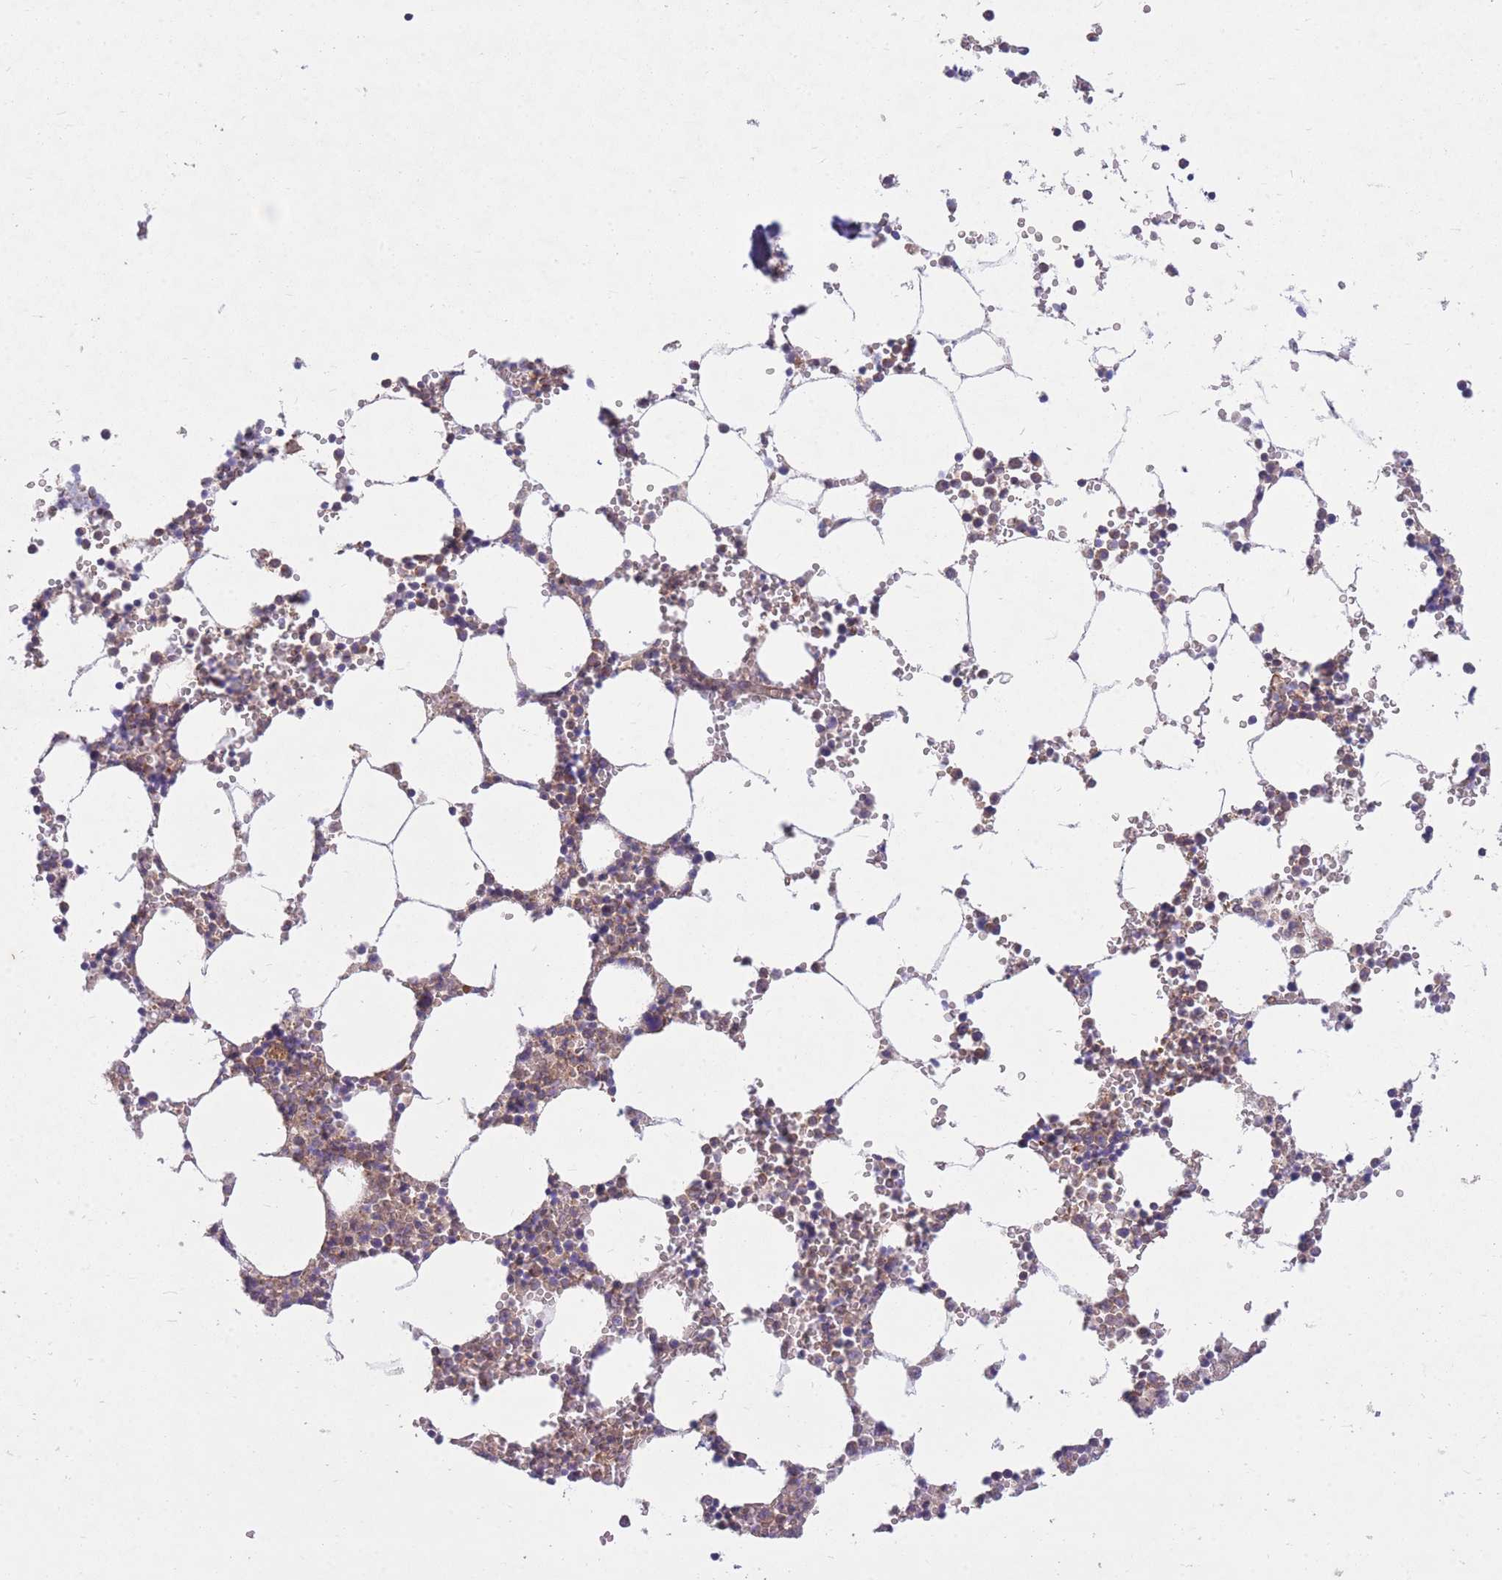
{"staining": {"intensity": "moderate", "quantity": "25%-75%", "location": "cytoplasmic/membranous"}, "tissue": "bone marrow", "cell_type": "Hematopoietic cells", "image_type": "normal", "snomed": [{"axis": "morphology", "description": "Normal tissue, NOS"}, {"axis": "topography", "description": "Bone marrow"}], "caption": "Bone marrow stained for a protein shows moderate cytoplasmic/membranous positivity in hematopoietic cells. The staining was performed using DAB (3,3'-diaminobenzidine) to visualize the protein expression in brown, while the nuclei were stained in blue with hematoxylin (Magnification: 20x).", "gene": "GGA1", "patient": {"sex": "female", "age": 64}}